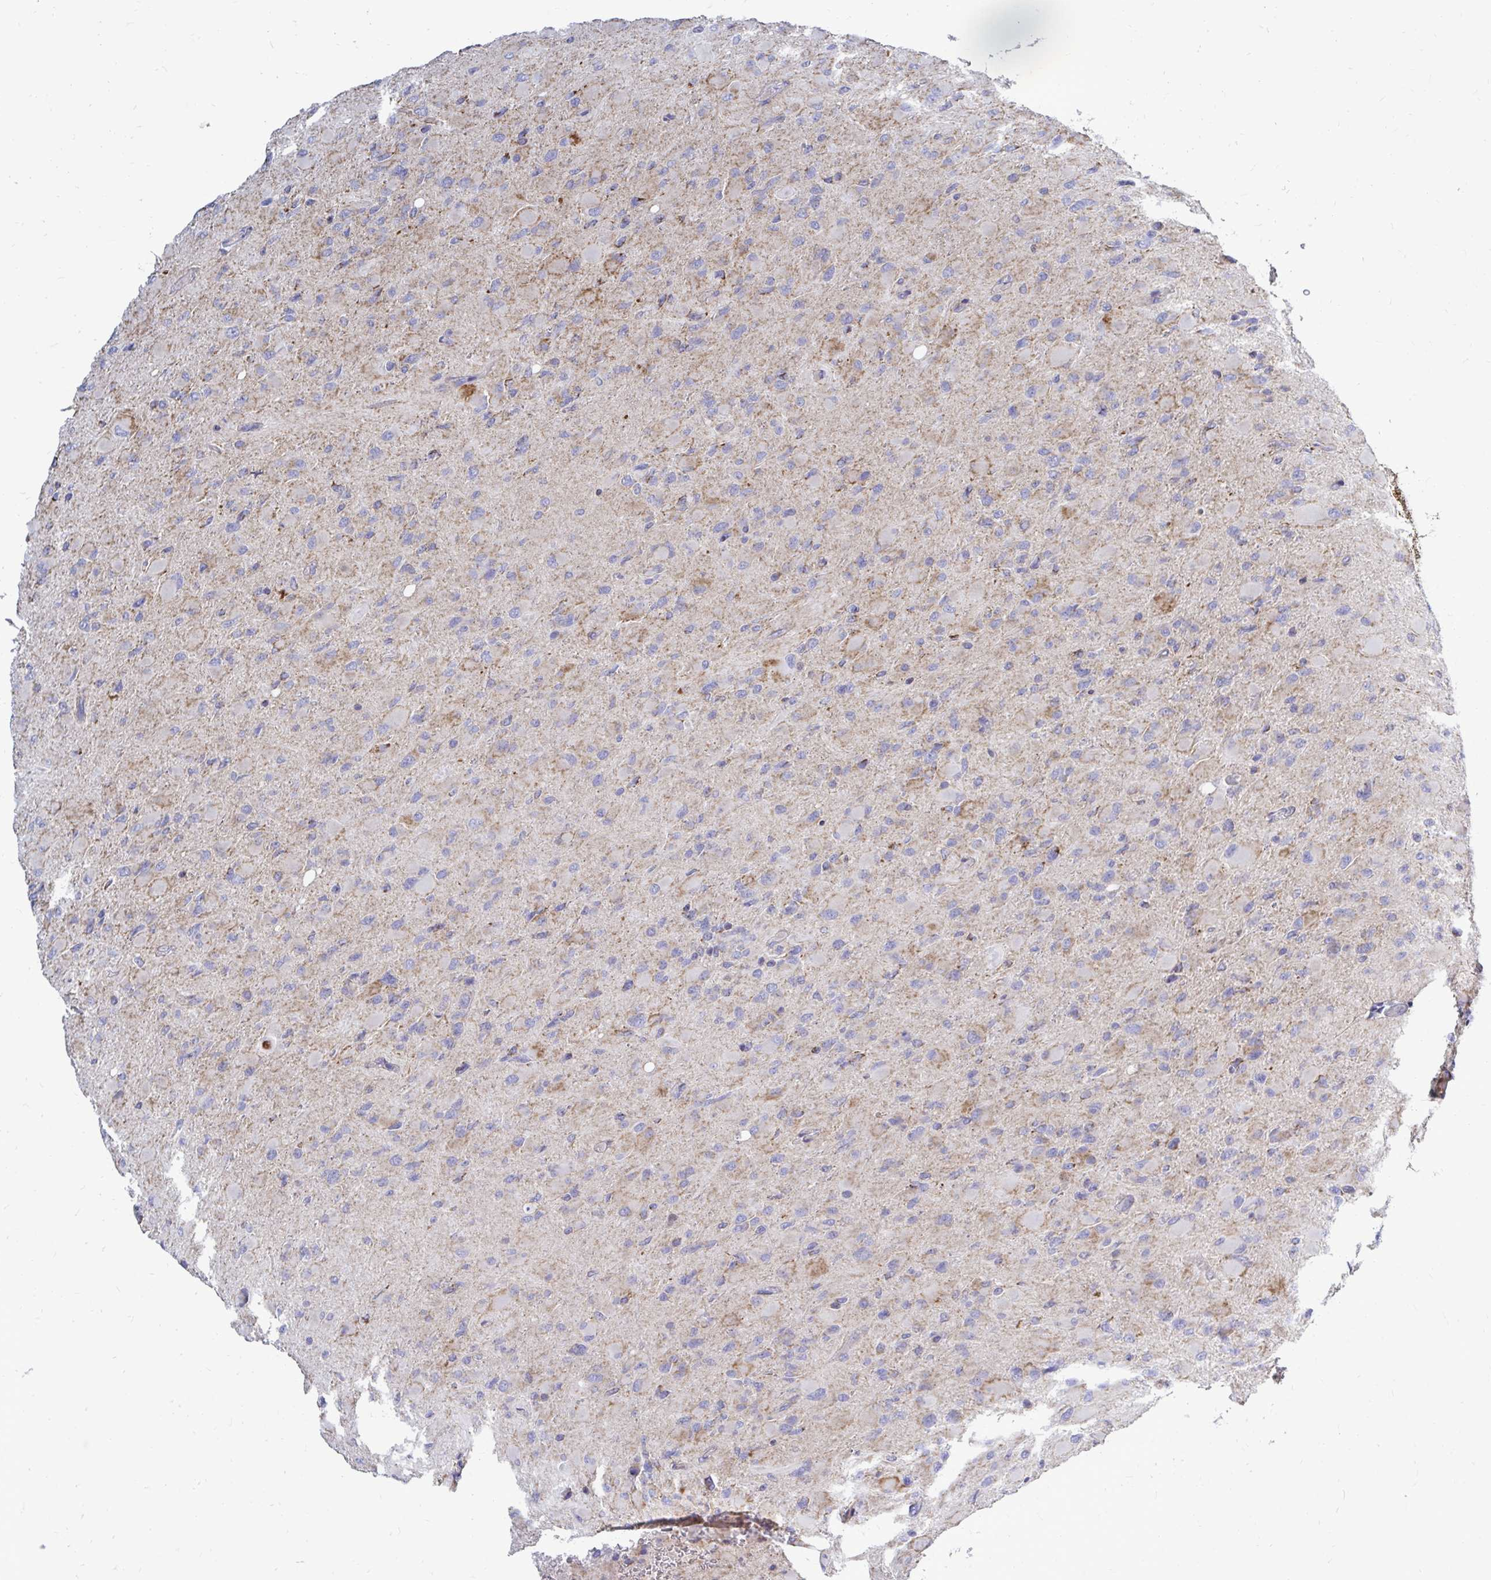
{"staining": {"intensity": "negative", "quantity": "none", "location": "none"}, "tissue": "glioma", "cell_type": "Tumor cells", "image_type": "cancer", "snomed": [{"axis": "morphology", "description": "Glioma, malignant, High grade"}, {"axis": "topography", "description": "Cerebral cortex"}], "caption": "Malignant high-grade glioma was stained to show a protein in brown. There is no significant expression in tumor cells.", "gene": "OR10R2", "patient": {"sex": "female", "age": 36}}